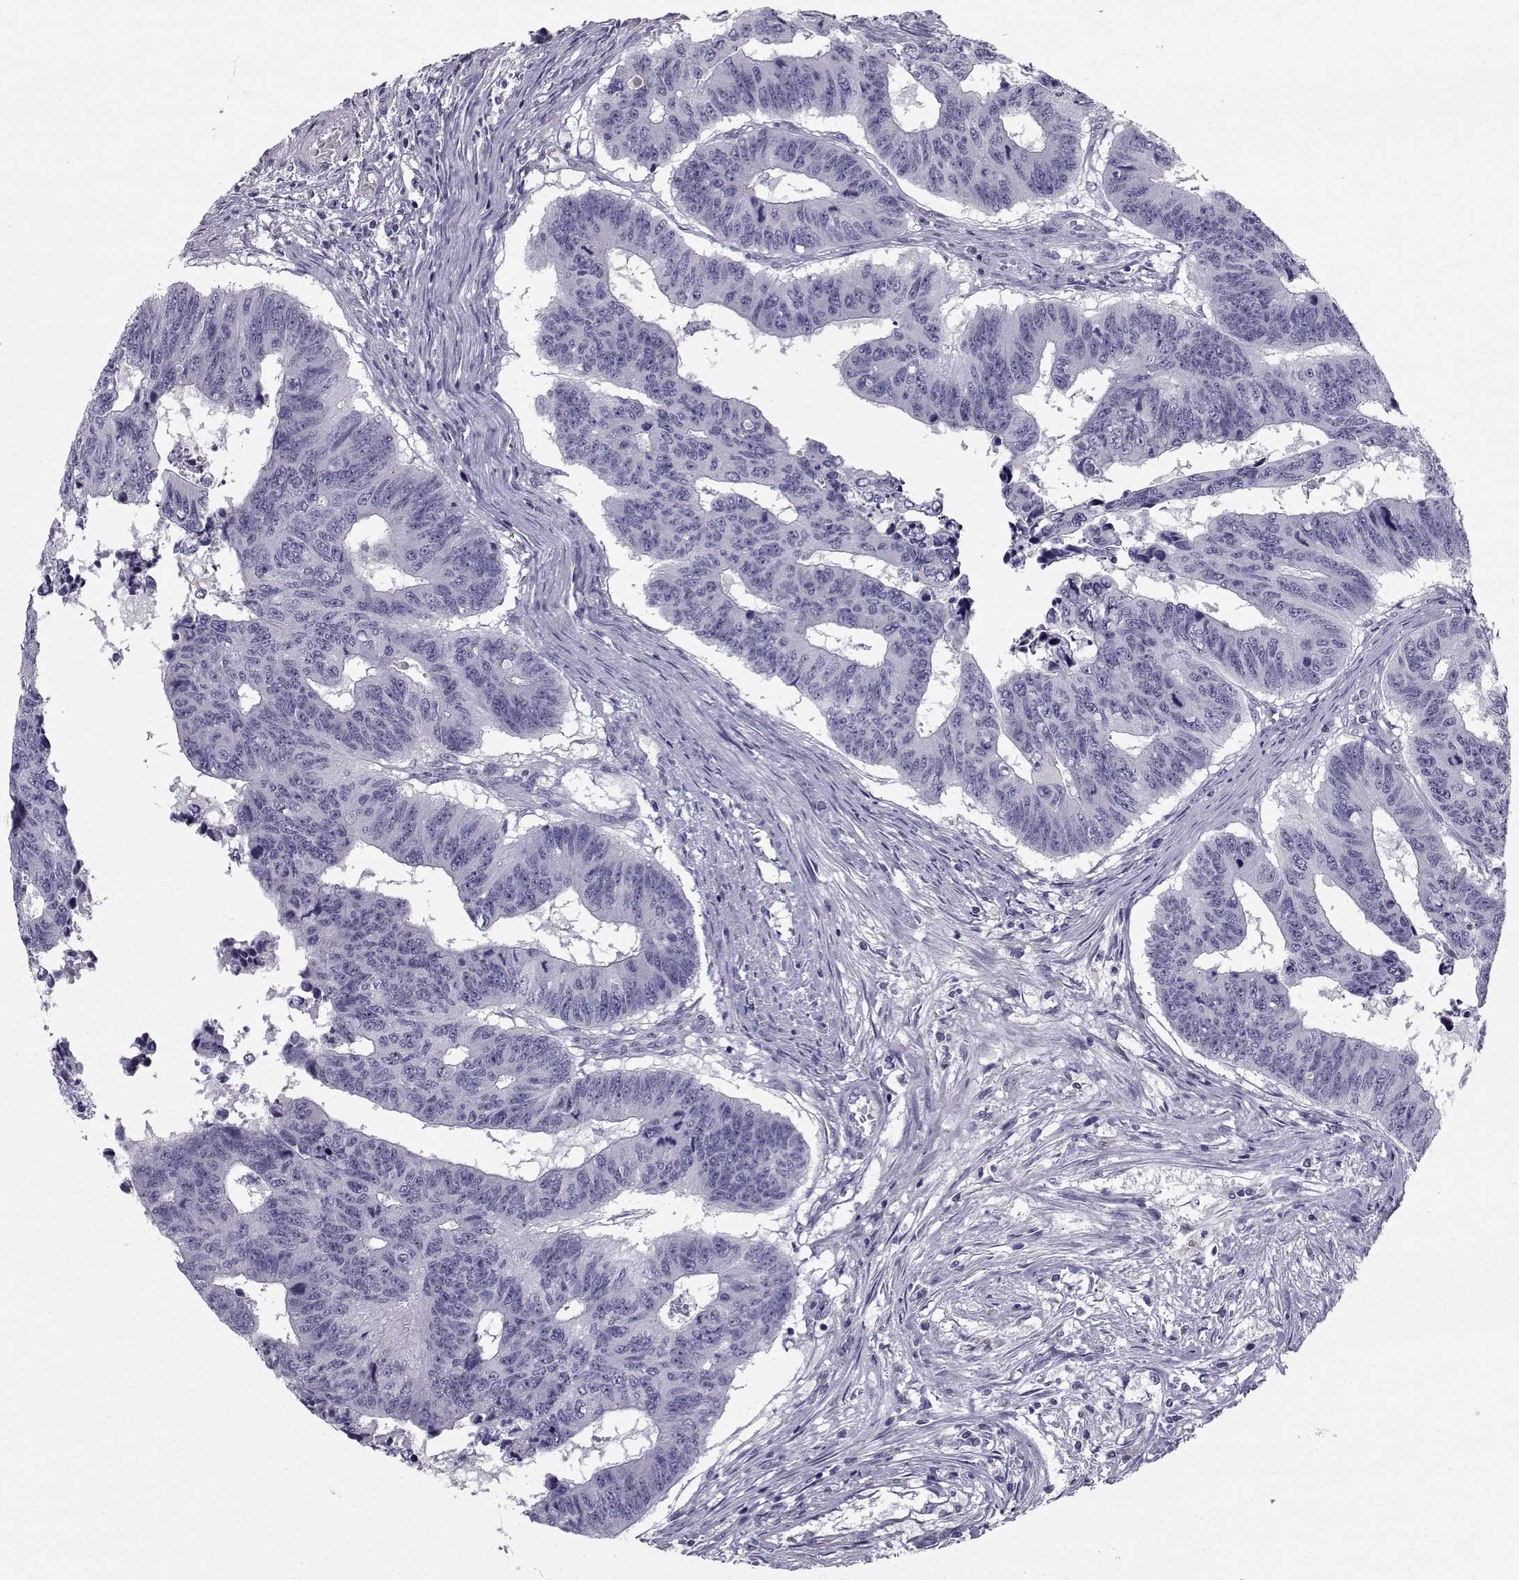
{"staining": {"intensity": "negative", "quantity": "none", "location": "none"}, "tissue": "colorectal cancer", "cell_type": "Tumor cells", "image_type": "cancer", "snomed": [{"axis": "morphology", "description": "Adenocarcinoma, NOS"}, {"axis": "topography", "description": "Rectum"}], "caption": "This is a image of immunohistochemistry (IHC) staining of colorectal cancer (adenocarcinoma), which shows no expression in tumor cells. Brightfield microscopy of immunohistochemistry (IHC) stained with DAB (brown) and hematoxylin (blue), captured at high magnification.", "gene": "CALCR", "patient": {"sex": "female", "age": 85}}